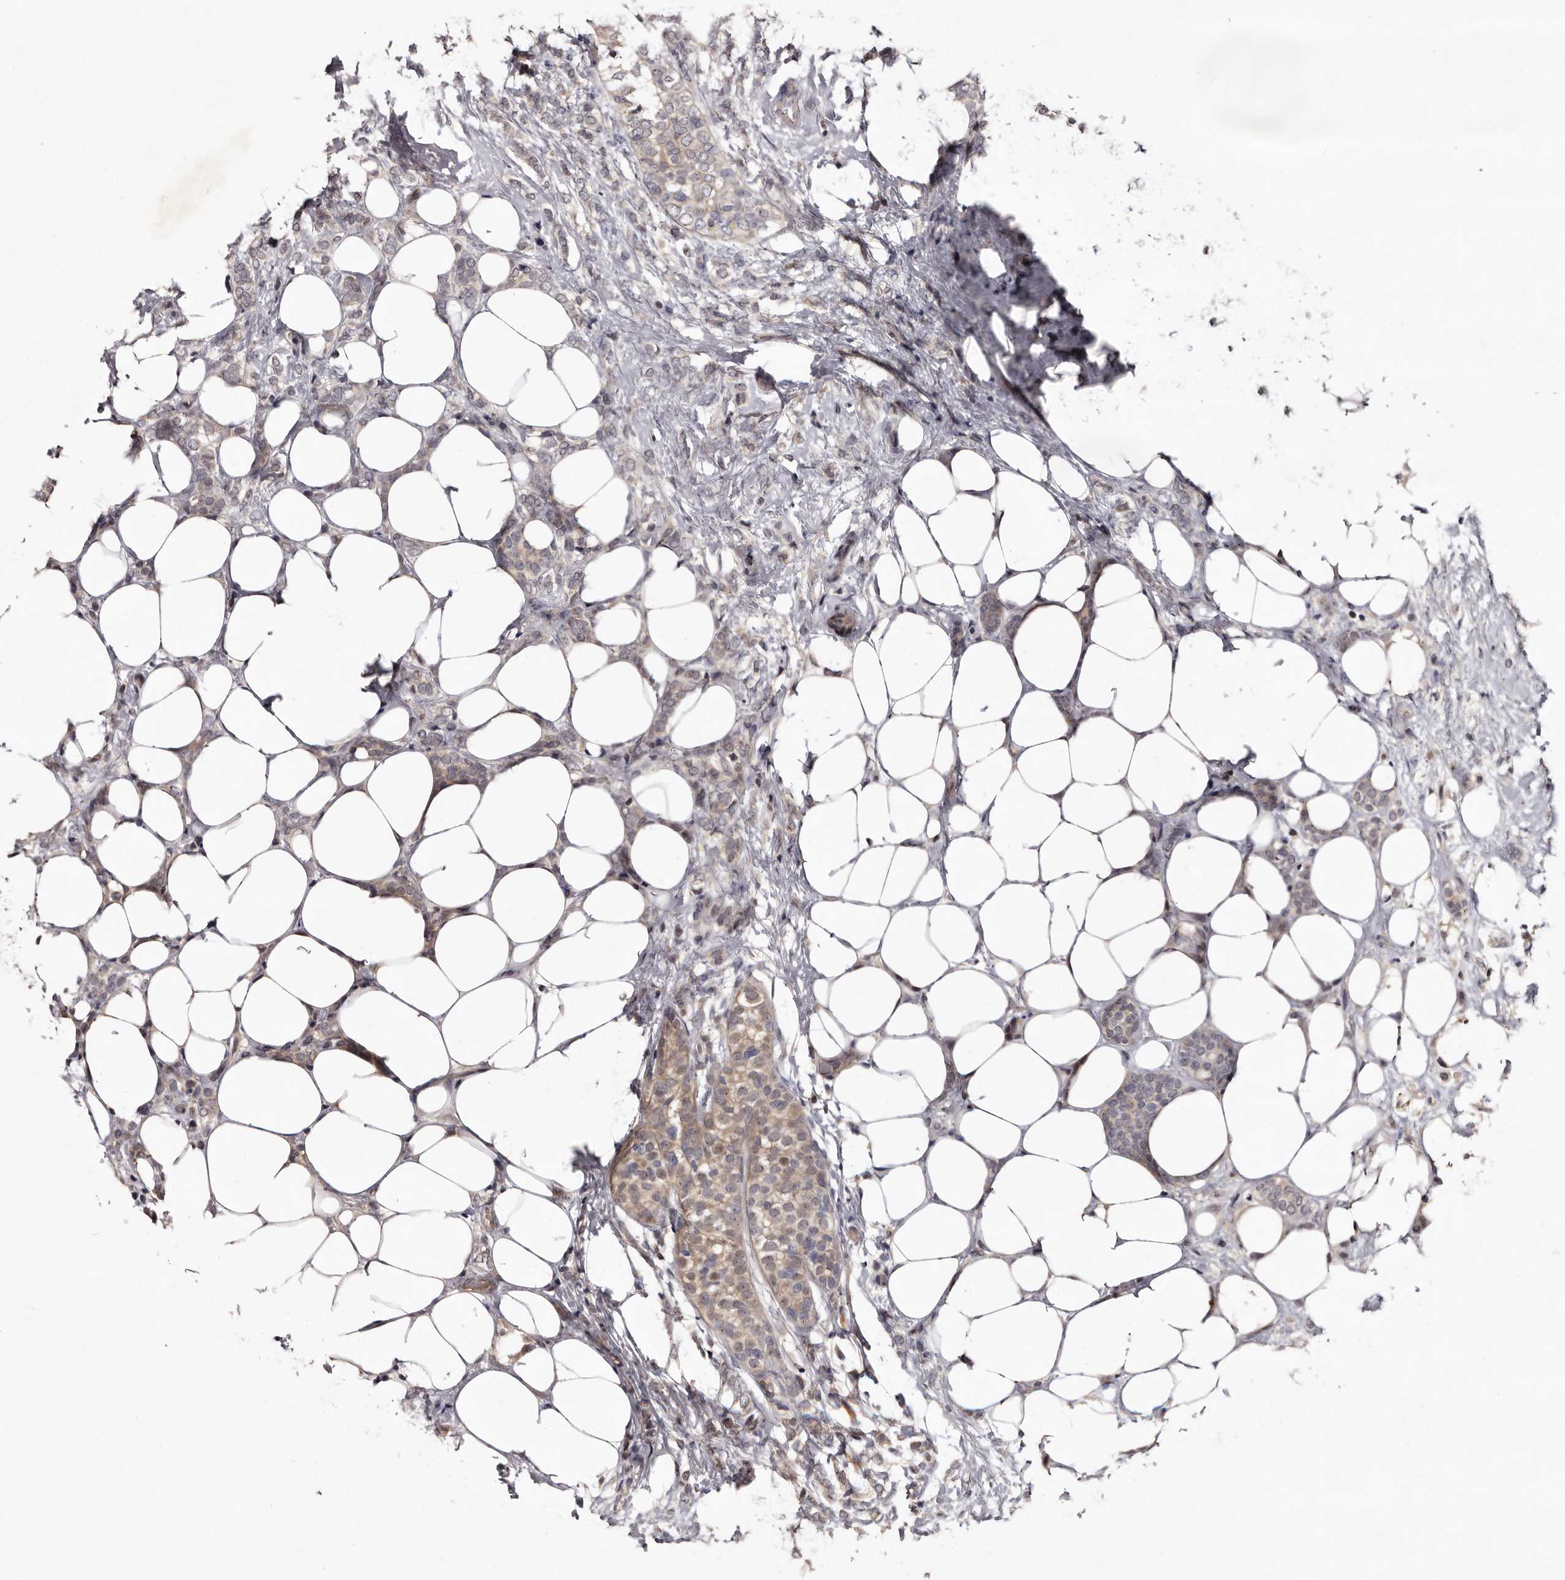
{"staining": {"intensity": "weak", "quantity": "25%-75%", "location": "cytoplasmic/membranous"}, "tissue": "breast cancer", "cell_type": "Tumor cells", "image_type": "cancer", "snomed": [{"axis": "morphology", "description": "Lobular carcinoma"}, {"axis": "topography", "description": "Breast"}], "caption": "Lobular carcinoma (breast) stained with a protein marker exhibits weak staining in tumor cells.", "gene": "LANCL2", "patient": {"sex": "female", "age": 50}}